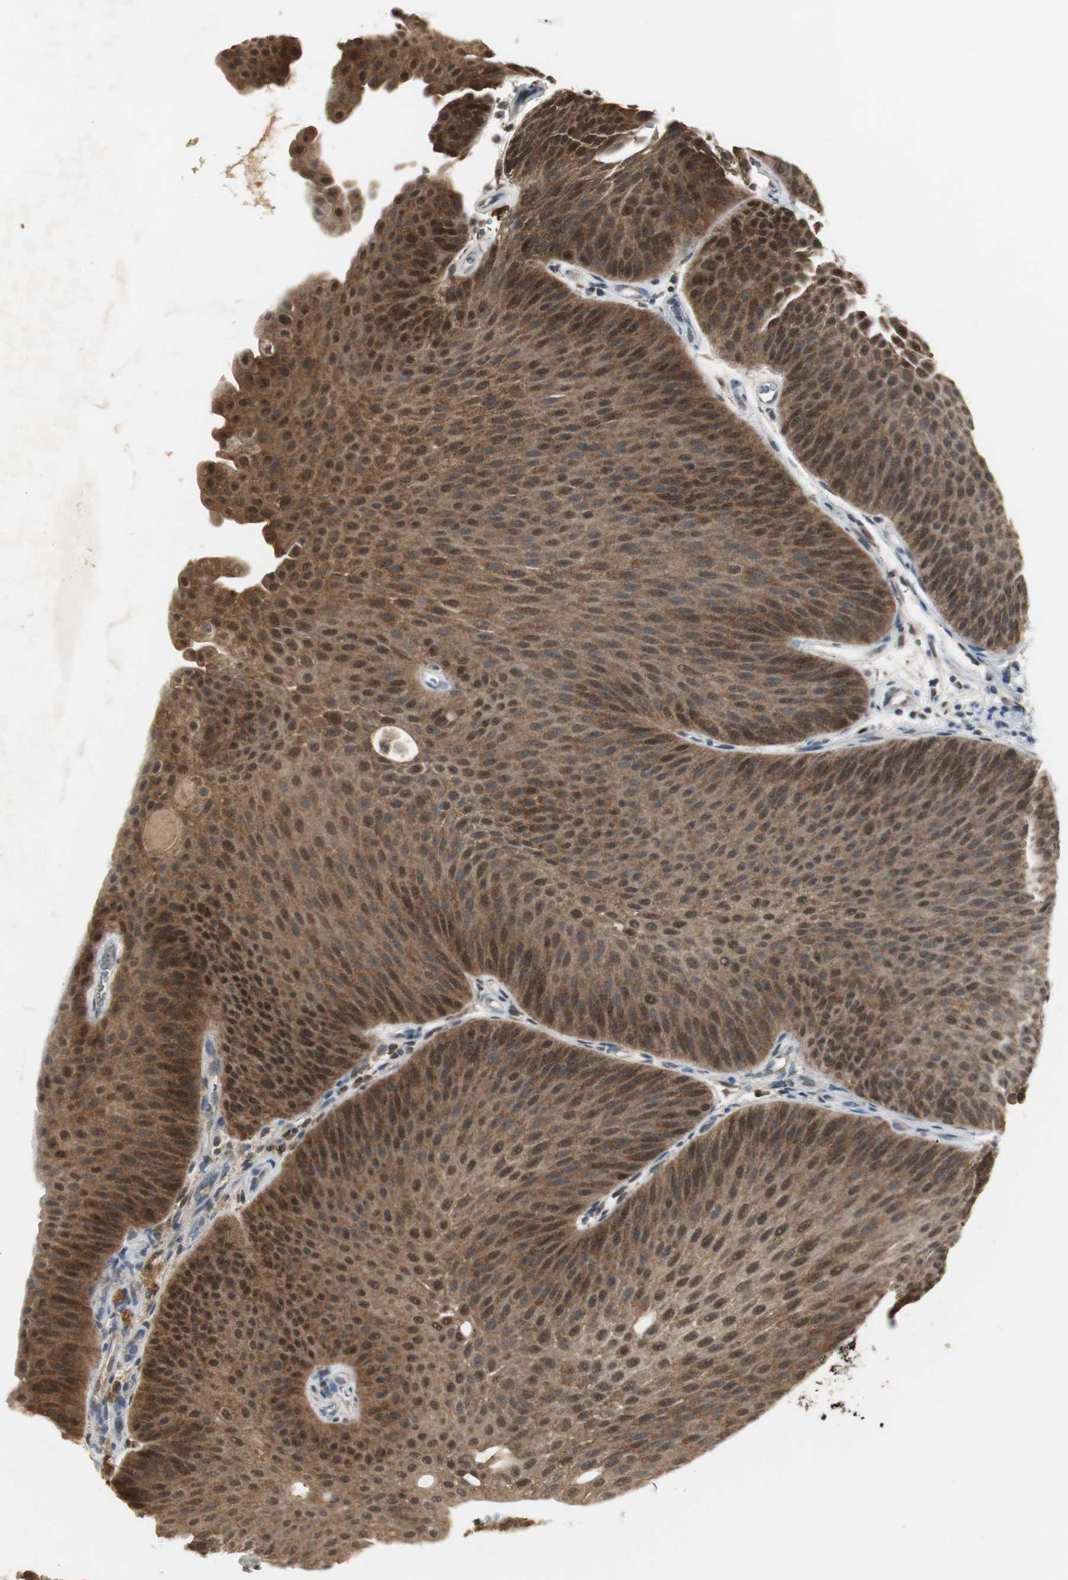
{"staining": {"intensity": "strong", "quantity": ">75%", "location": "cytoplasmic/membranous,nuclear"}, "tissue": "urothelial cancer", "cell_type": "Tumor cells", "image_type": "cancer", "snomed": [{"axis": "morphology", "description": "Urothelial carcinoma, Low grade"}, {"axis": "topography", "description": "Urinary bladder"}], "caption": "About >75% of tumor cells in human urothelial cancer show strong cytoplasmic/membranous and nuclear protein positivity as visualized by brown immunohistochemical staining.", "gene": "PLIN3", "patient": {"sex": "female", "age": 60}}